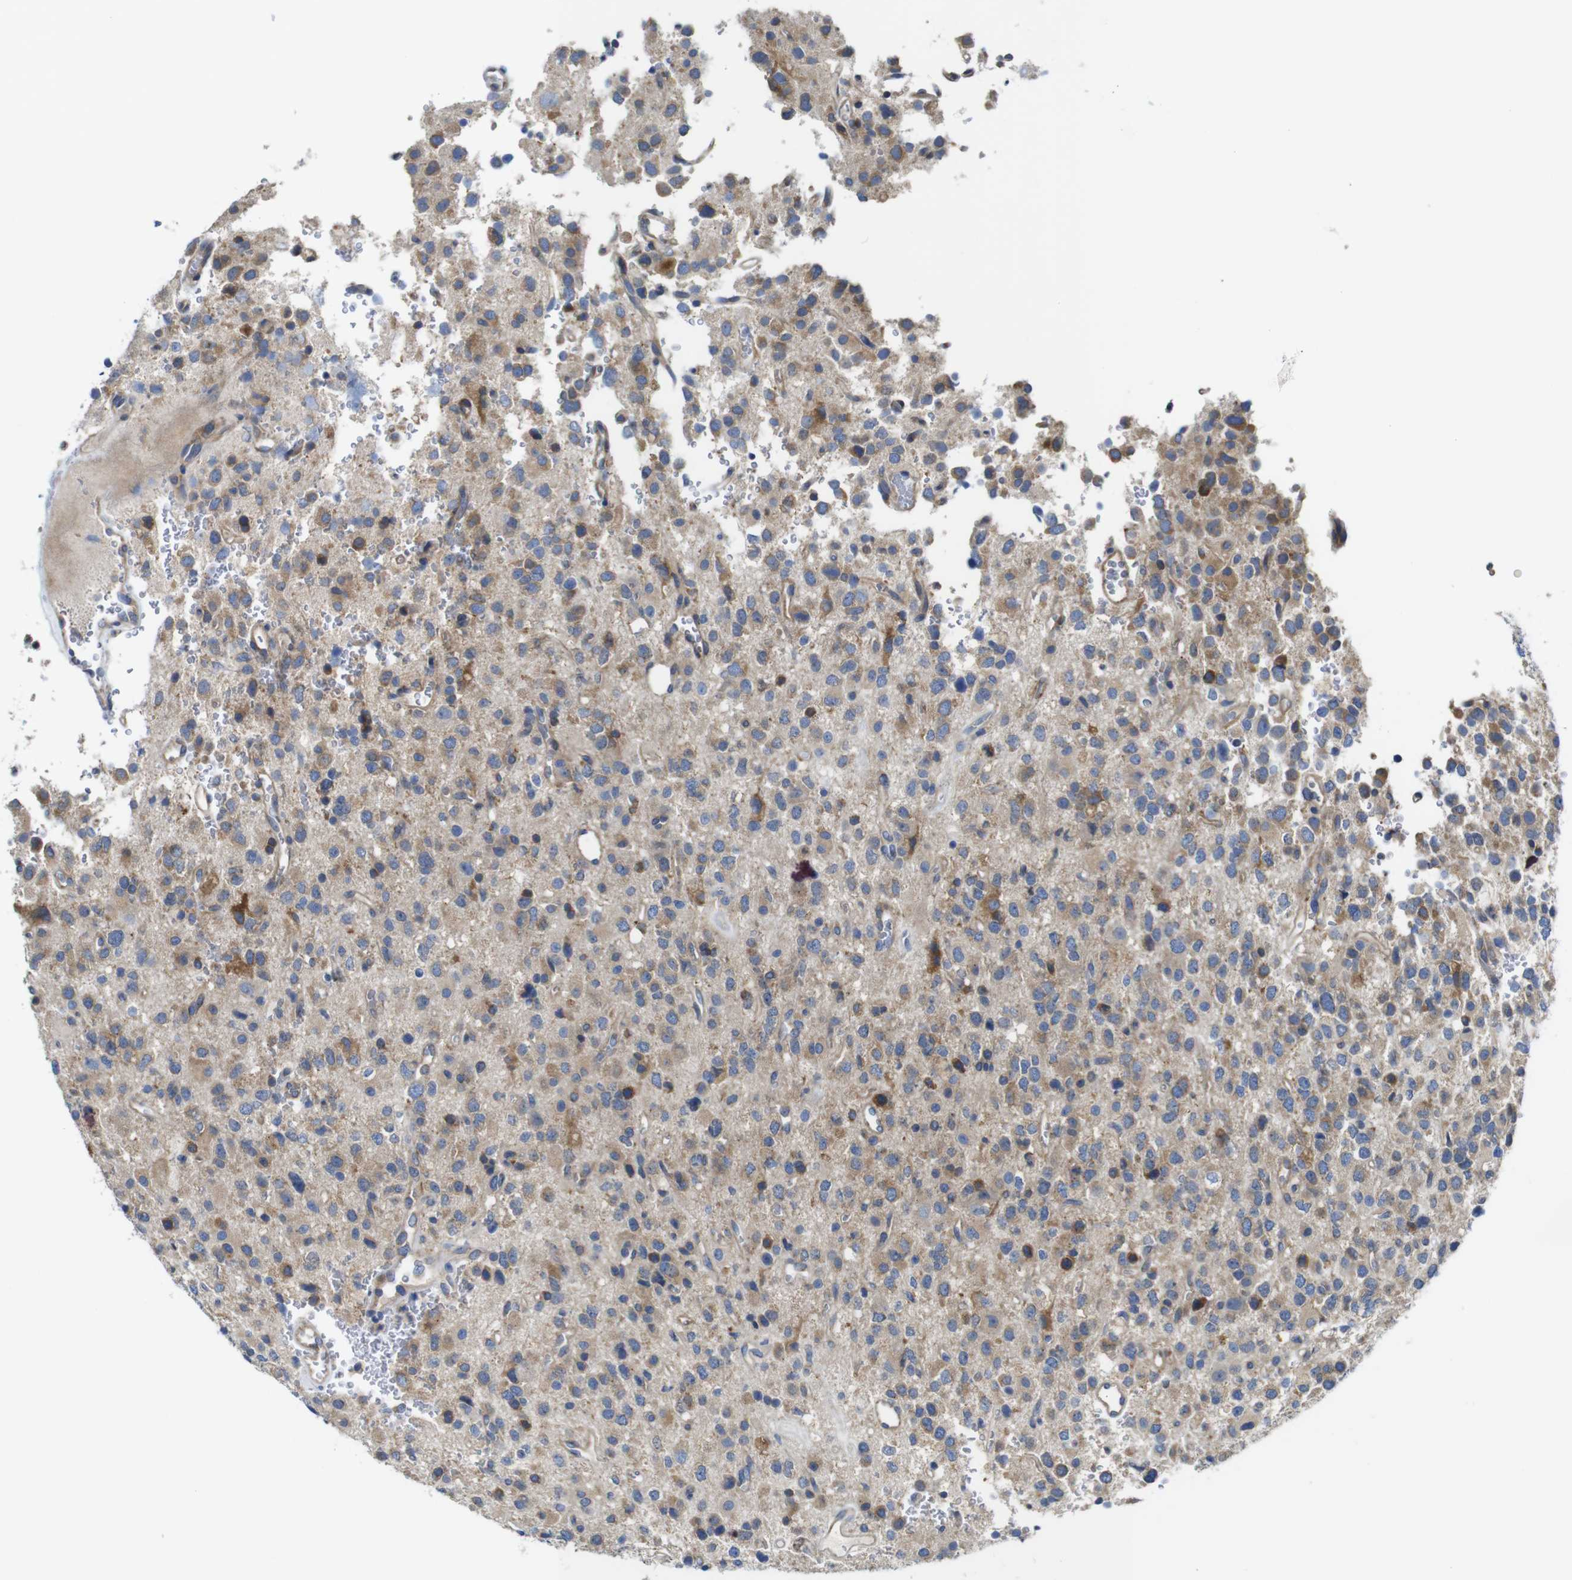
{"staining": {"intensity": "moderate", "quantity": "25%-75%", "location": "cytoplasmic/membranous"}, "tissue": "glioma", "cell_type": "Tumor cells", "image_type": "cancer", "snomed": [{"axis": "morphology", "description": "Glioma, malignant, High grade"}, {"axis": "topography", "description": "Brain"}], "caption": "Immunohistochemical staining of high-grade glioma (malignant) shows medium levels of moderate cytoplasmic/membranous staining in about 25%-75% of tumor cells.", "gene": "DDRGK1", "patient": {"sex": "male", "age": 47}}